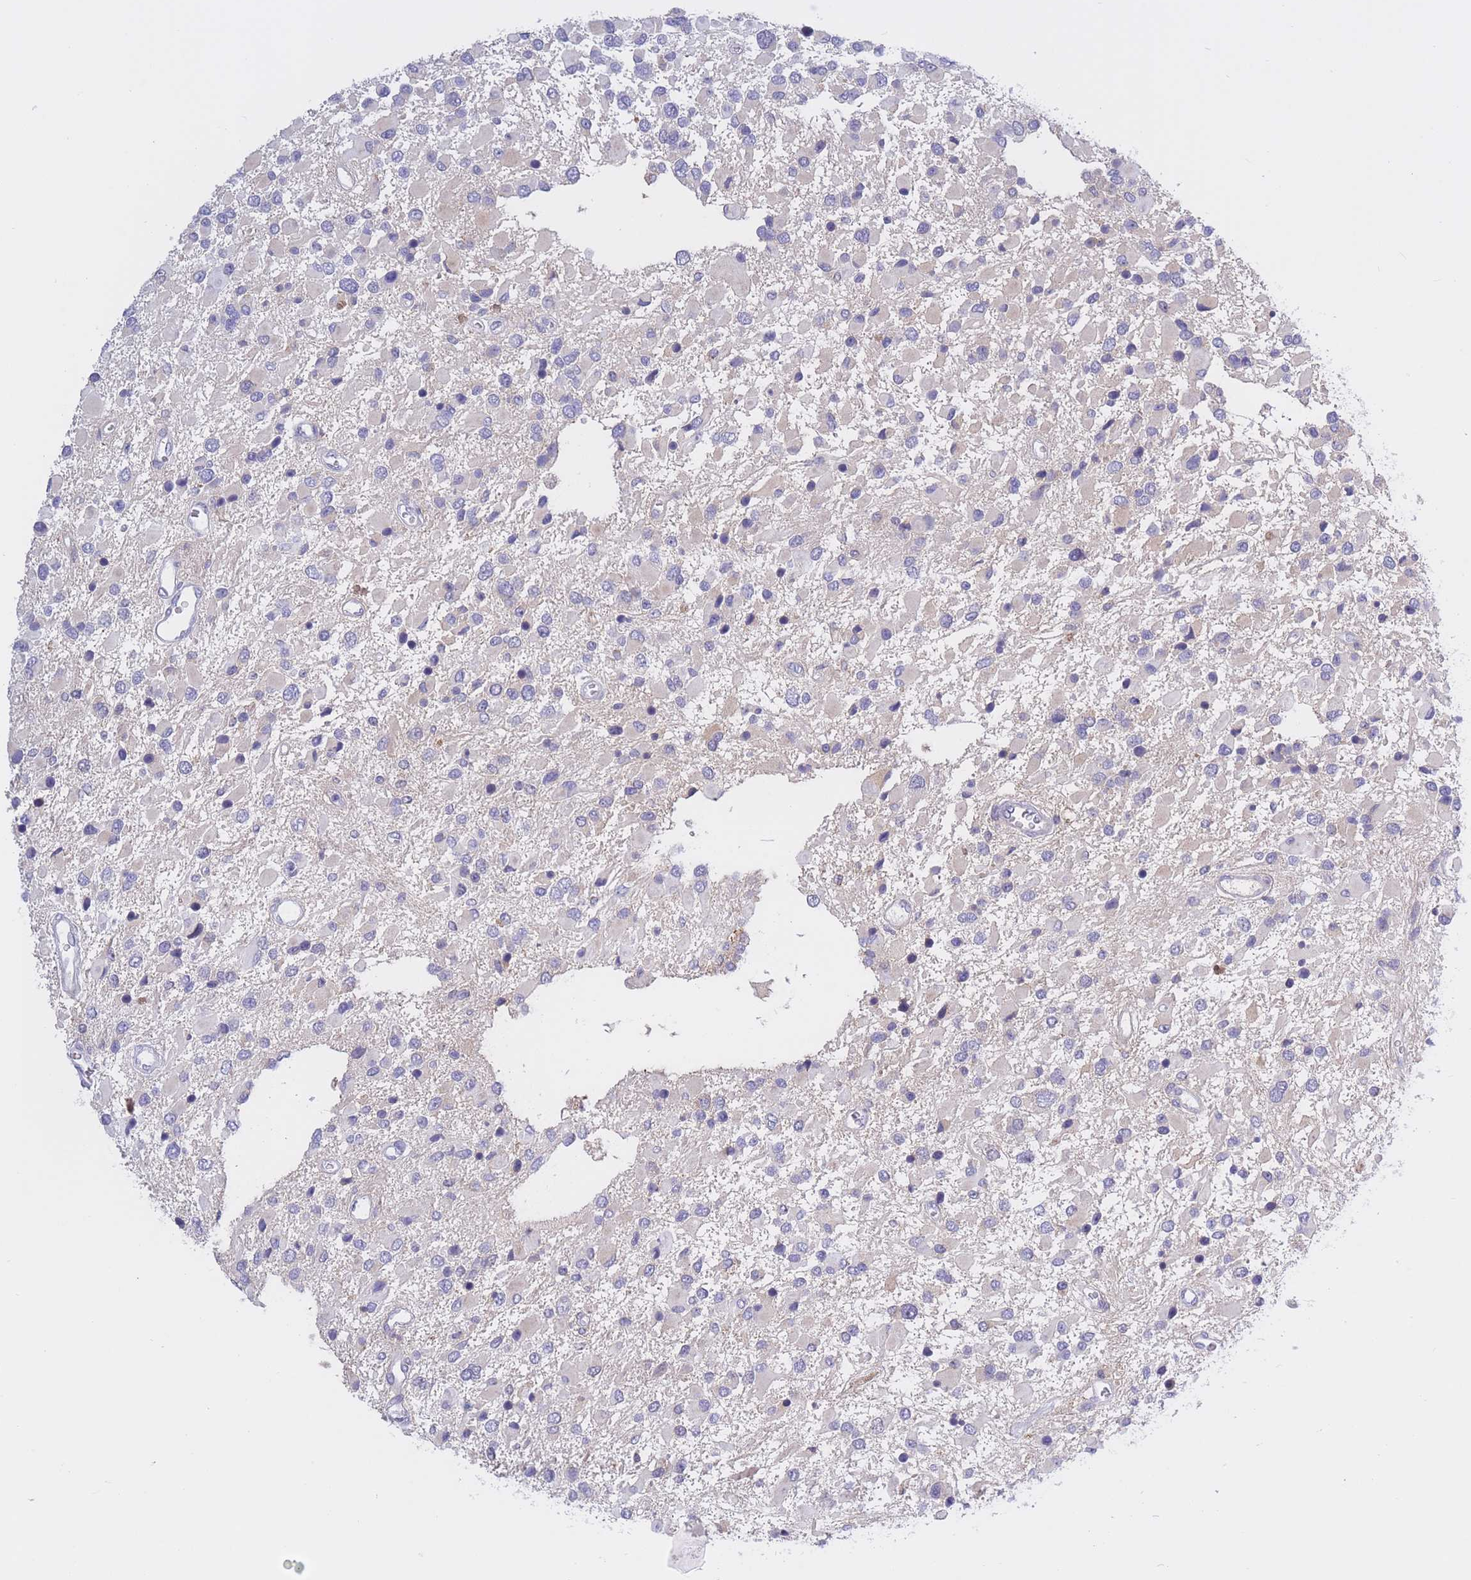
{"staining": {"intensity": "negative", "quantity": "none", "location": "none"}, "tissue": "glioma", "cell_type": "Tumor cells", "image_type": "cancer", "snomed": [{"axis": "morphology", "description": "Glioma, malignant, High grade"}, {"axis": "topography", "description": "Brain"}], "caption": "Glioma stained for a protein using IHC demonstrates no positivity tumor cells.", "gene": "BOP1", "patient": {"sex": "male", "age": 53}}